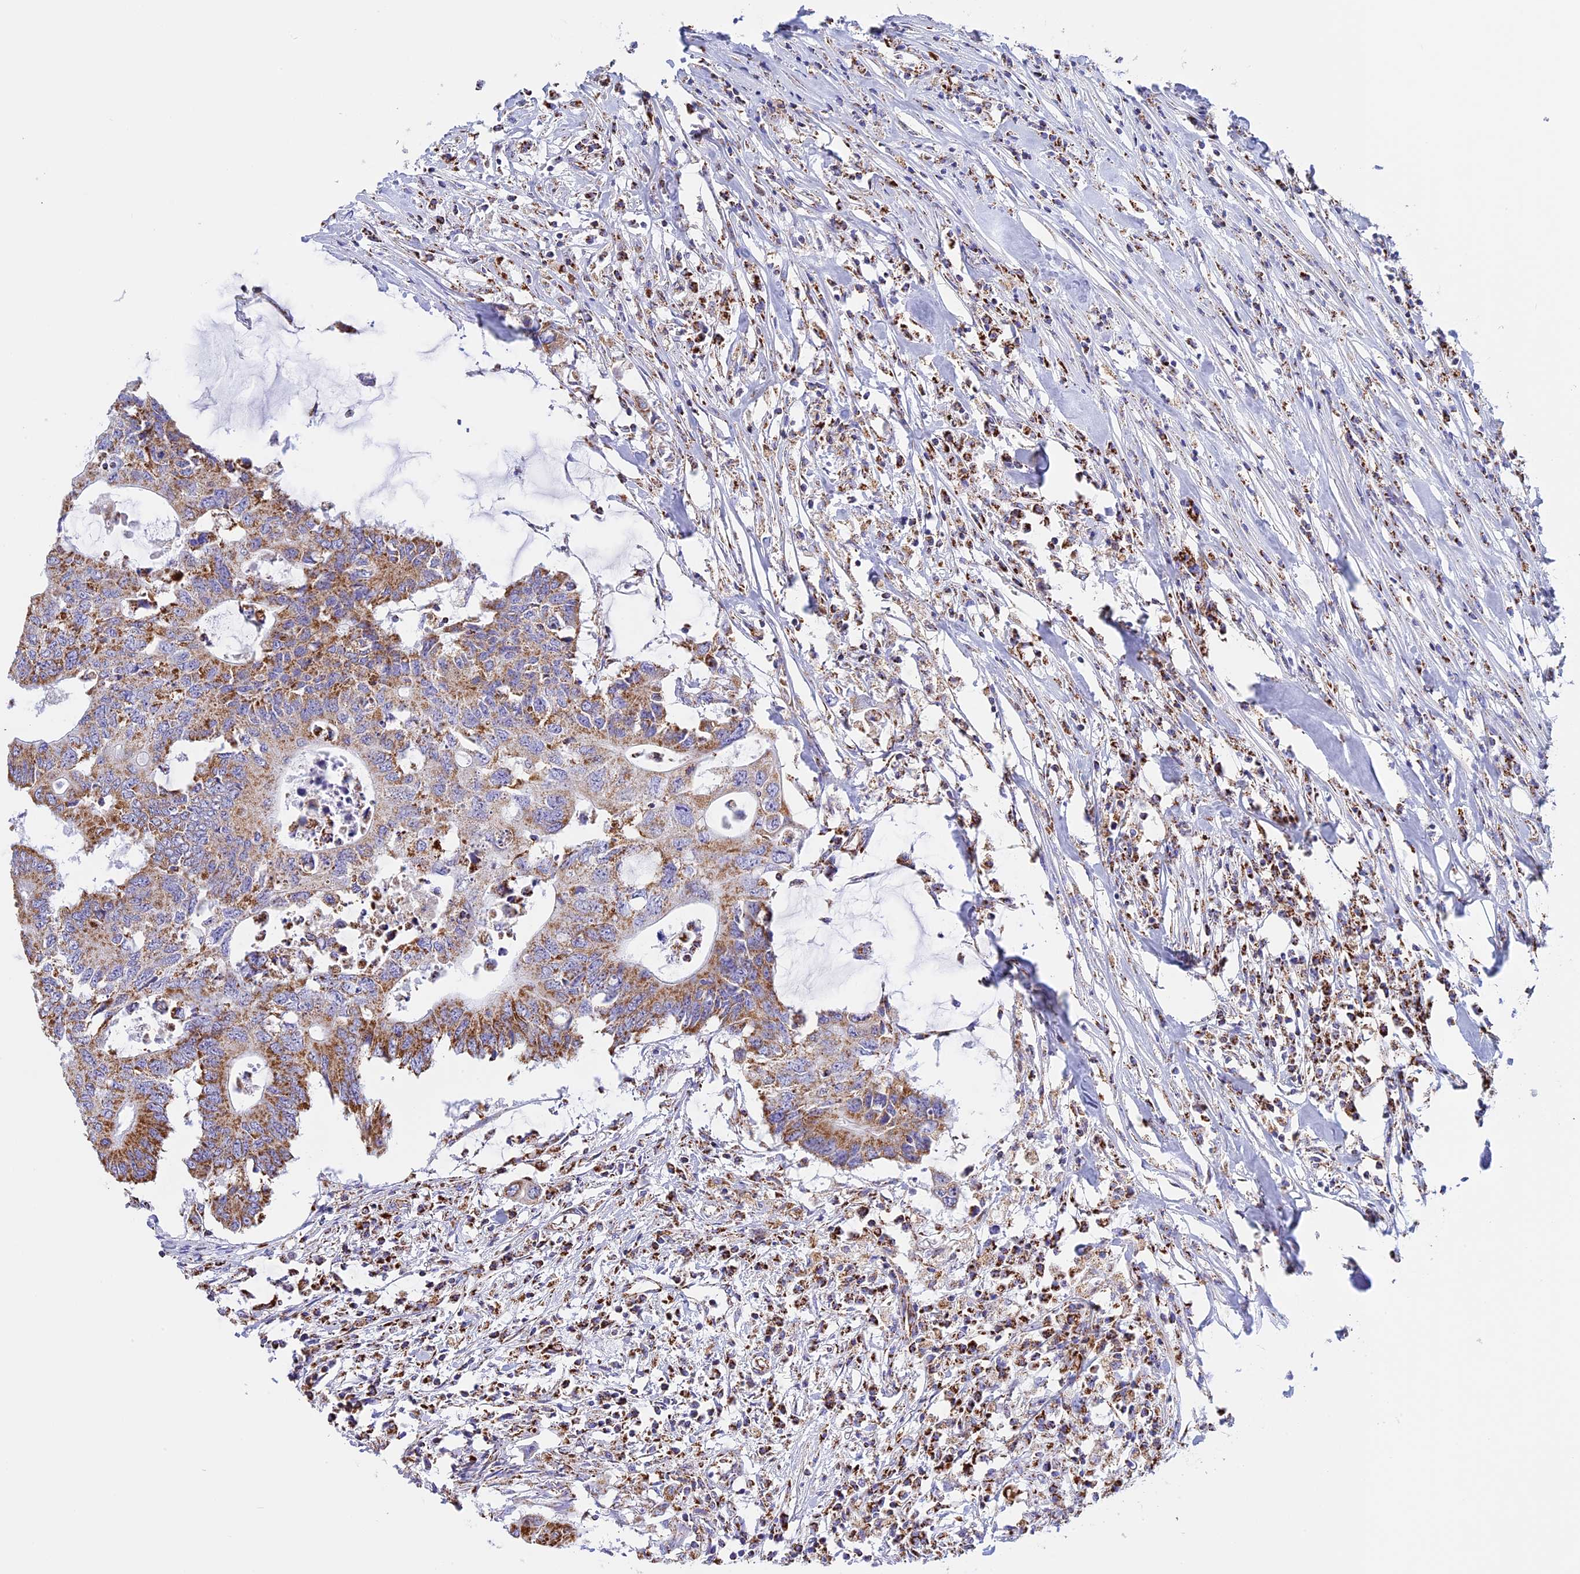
{"staining": {"intensity": "moderate", "quantity": ">75%", "location": "cytoplasmic/membranous"}, "tissue": "colorectal cancer", "cell_type": "Tumor cells", "image_type": "cancer", "snomed": [{"axis": "morphology", "description": "Adenocarcinoma, NOS"}, {"axis": "topography", "description": "Colon"}], "caption": "Human colorectal cancer (adenocarcinoma) stained with a brown dye exhibits moderate cytoplasmic/membranous positive staining in about >75% of tumor cells.", "gene": "KCNG1", "patient": {"sex": "male", "age": 71}}